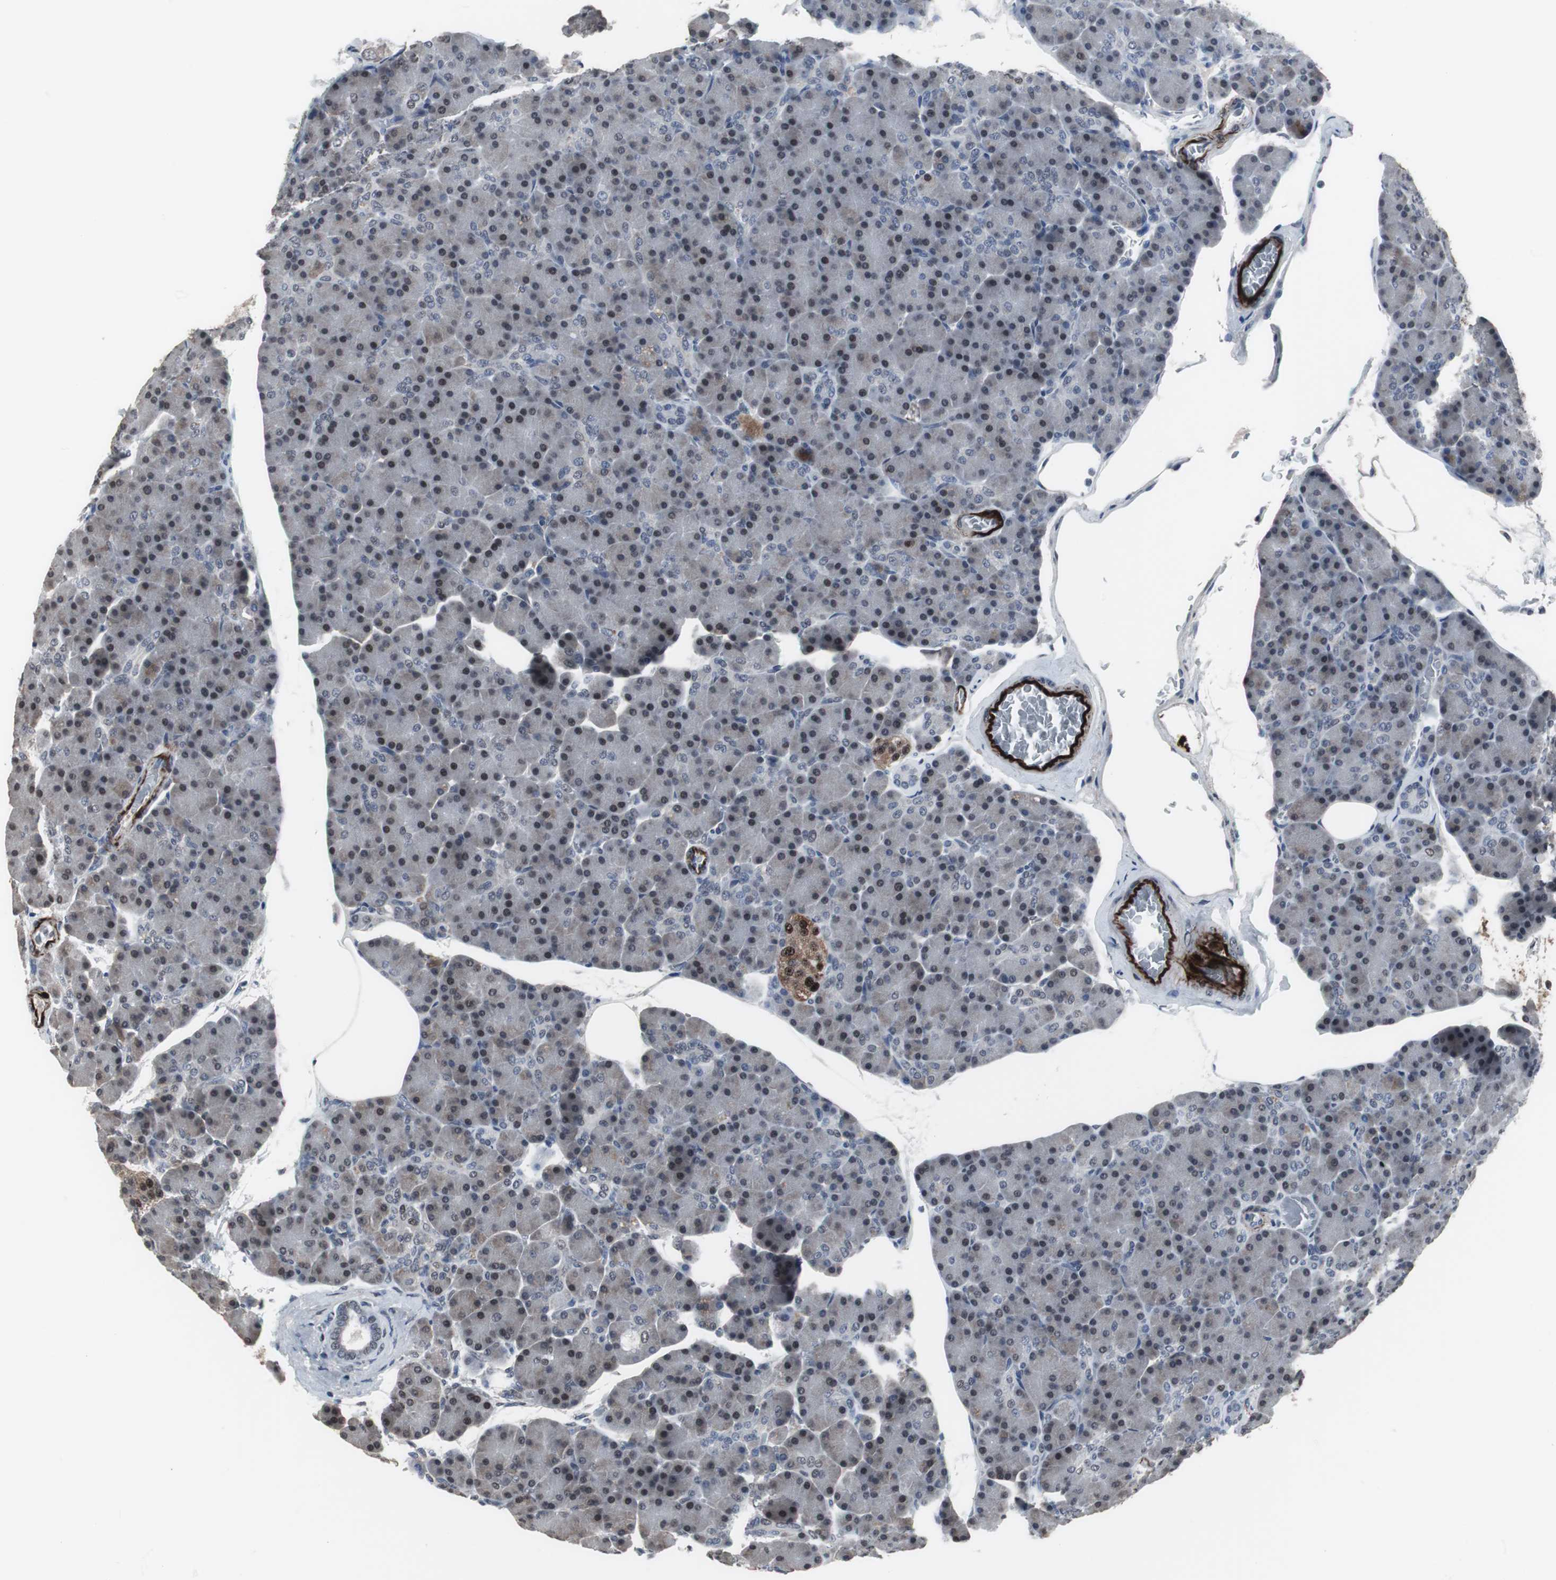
{"staining": {"intensity": "moderate", "quantity": "25%-75%", "location": "nuclear"}, "tissue": "pancreas", "cell_type": "Exocrine glandular cells", "image_type": "normal", "snomed": [{"axis": "morphology", "description": "Normal tissue, NOS"}, {"axis": "topography", "description": "Pancreas"}], "caption": "IHC micrograph of unremarkable pancreas: human pancreas stained using immunohistochemistry demonstrates medium levels of moderate protein expression localized specifically in the nuclear of exocrine glandular cells, appearing as a nuclear brown color.", "gene": "FOXP4", "patient": {"sex": "female", "age": 43}}